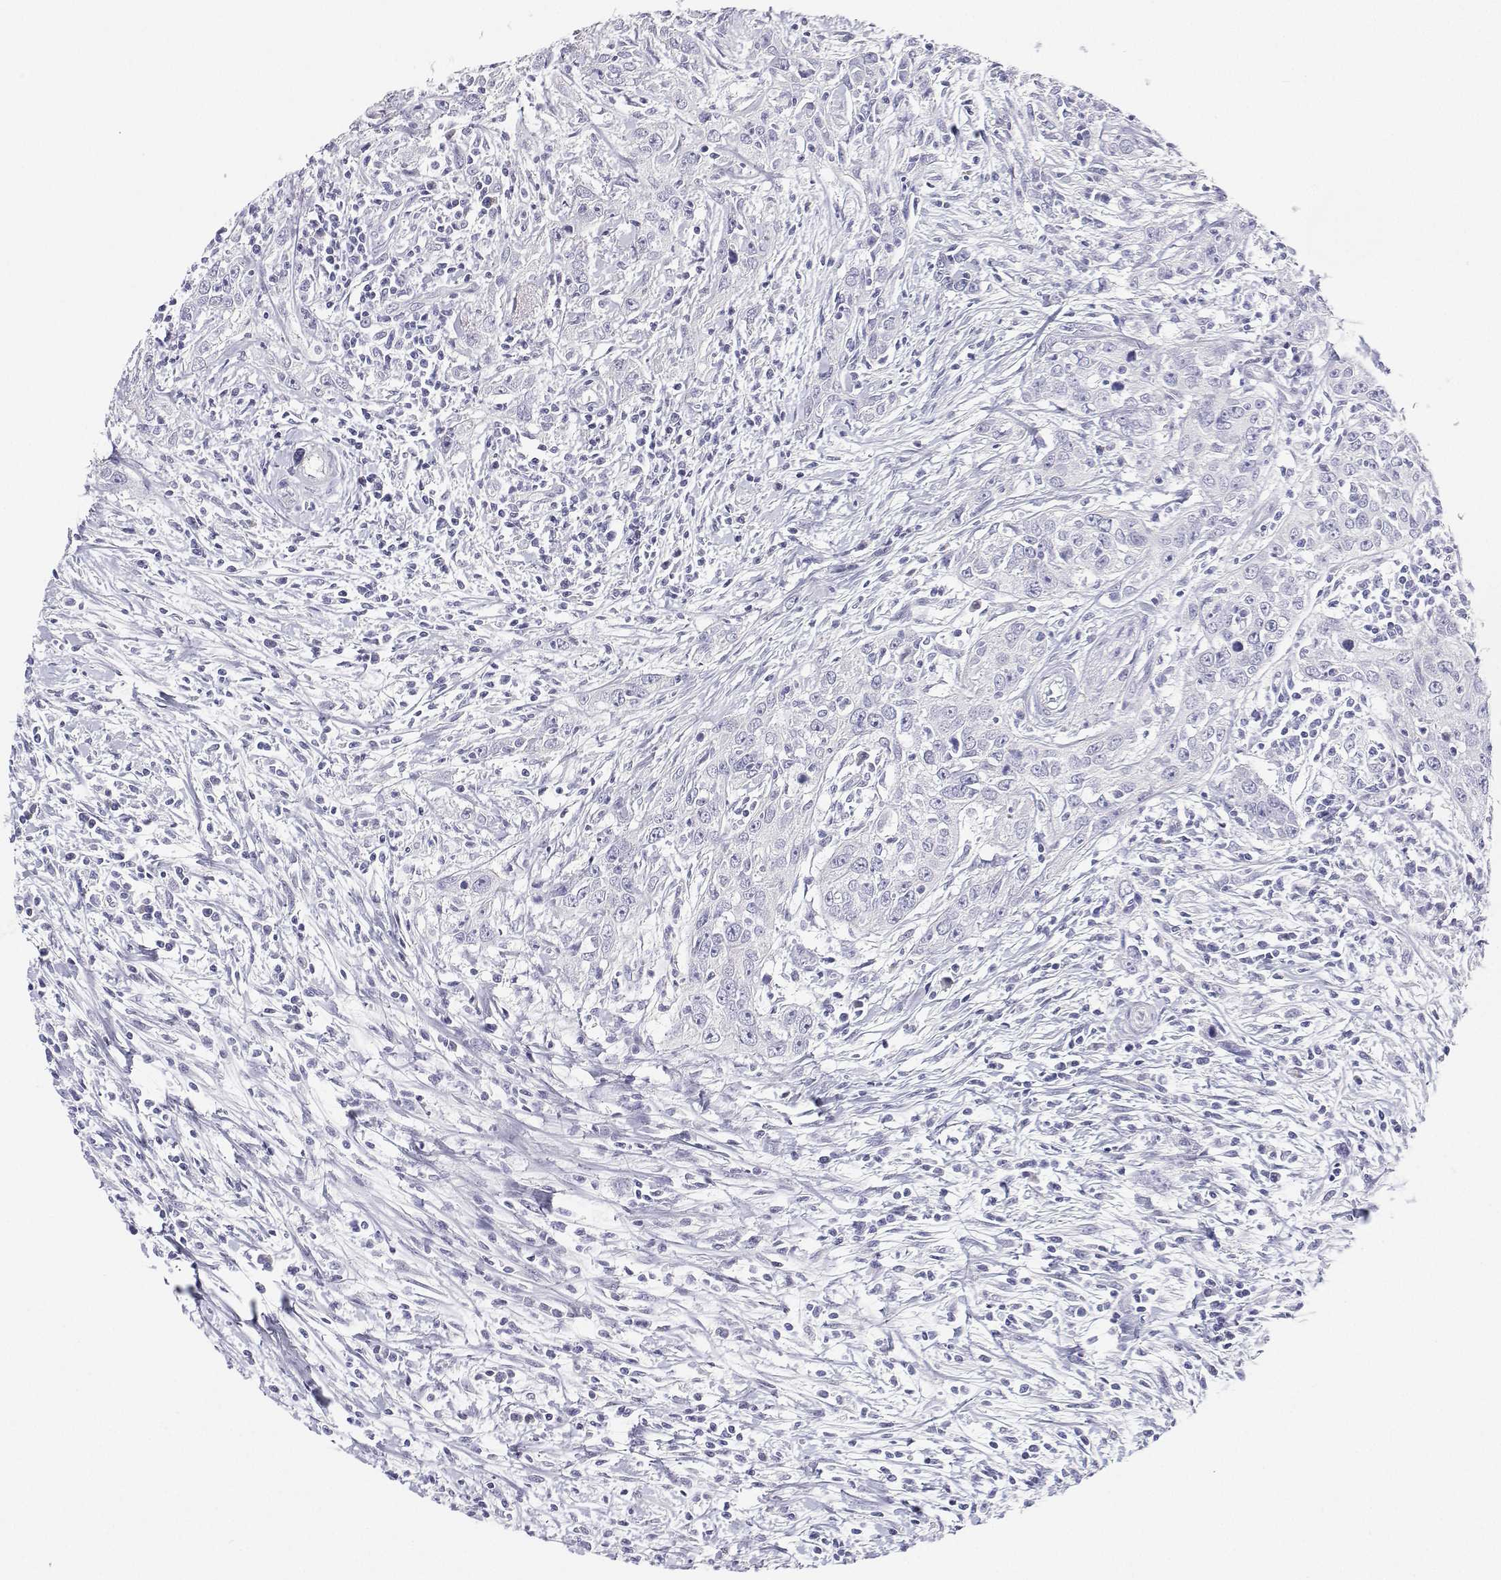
{"staining": {"intensity": "negative", "quantity": "none", "location": "none"}, "tissue": "urothelial cancer", "cell_type": "Tumor cells", "image_type": "cancer", "snomed": [{"axis": "morphology", "description": "Urothelial carcinoma, High grade"}, {"axis": "topography", "description": "Urinary bladder"}], "caption": "Urothelial carcinoma (high-grade) was stained to show a protein in brown. There is no significant staining in tumor cells.", "gene": "BHMT", "patient": {"sex": "male", "age": 83}}